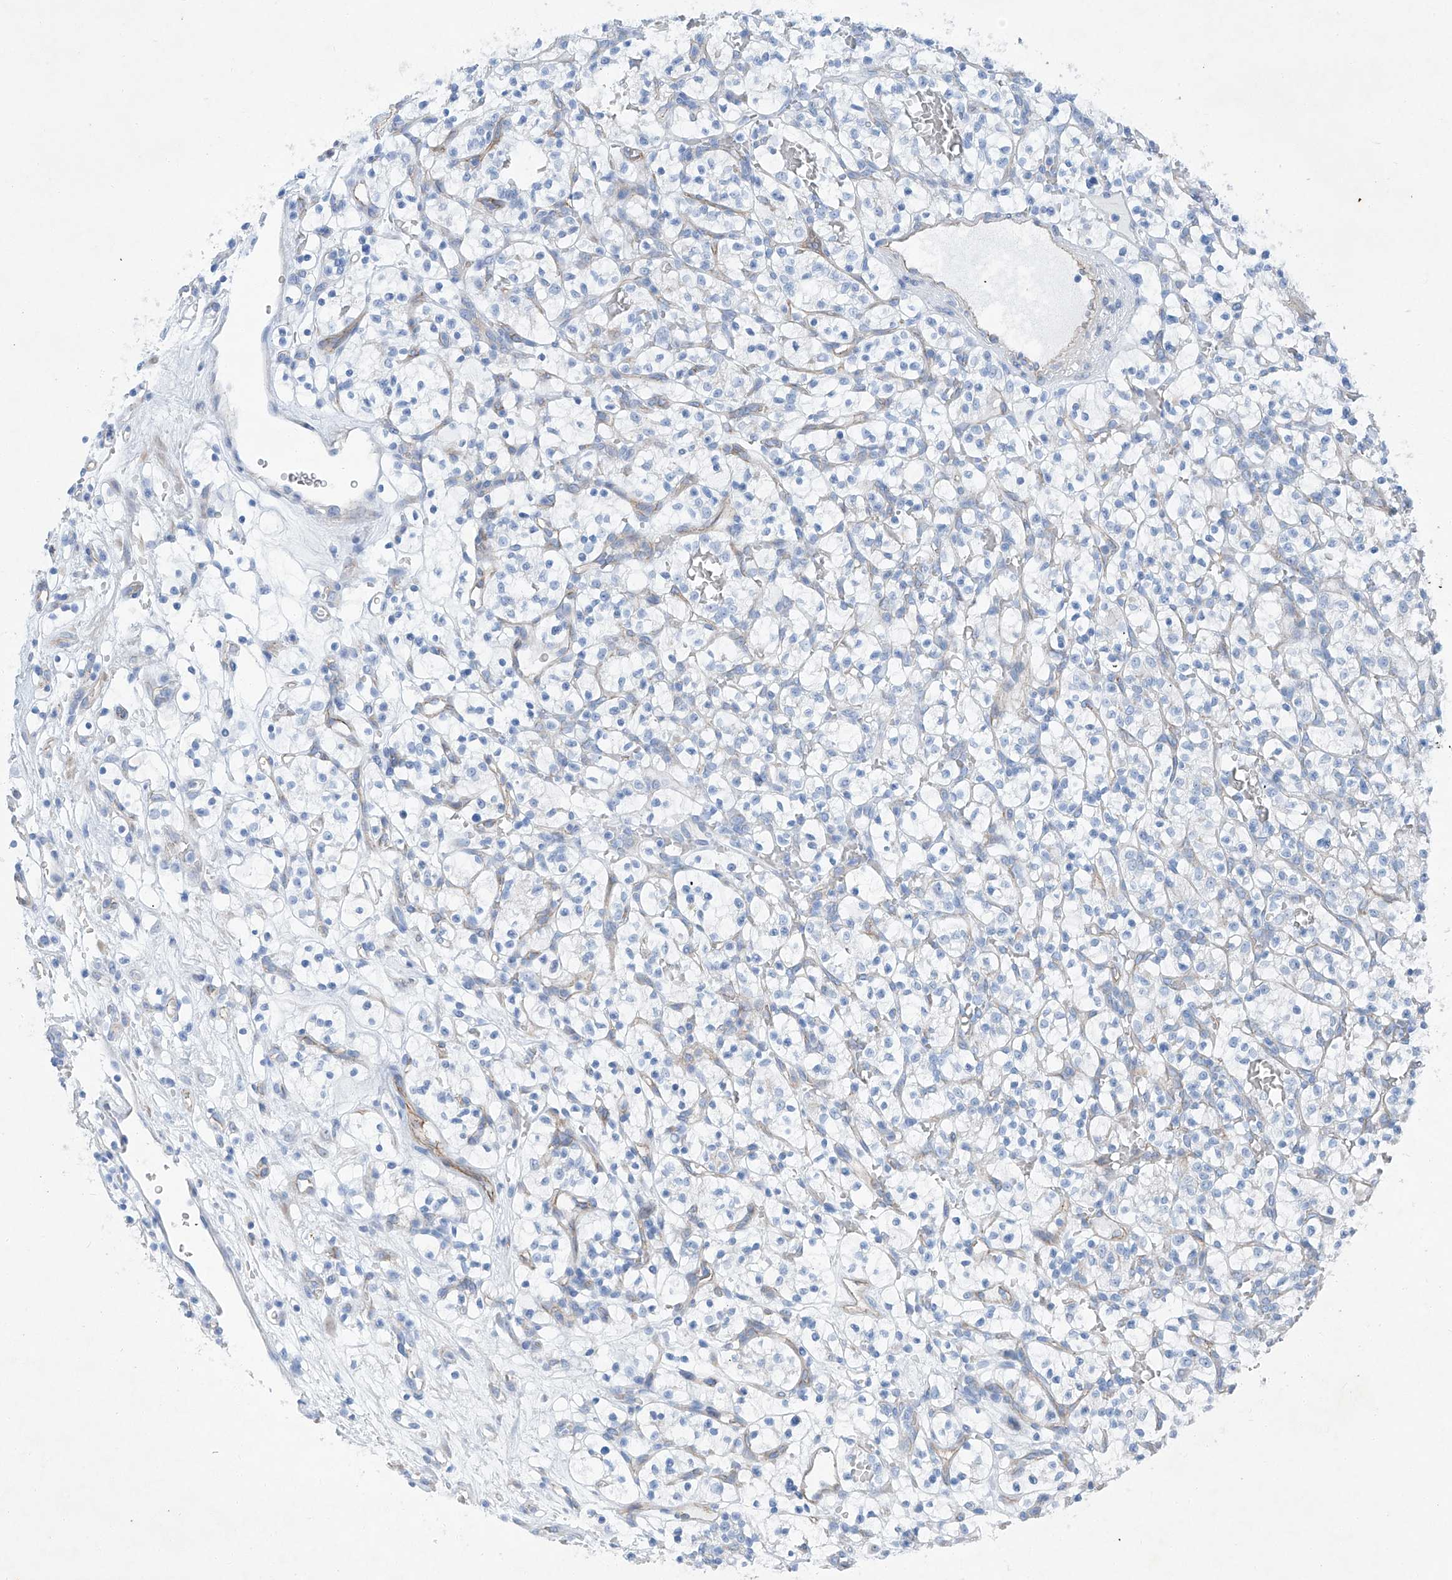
{"staining": {"intensity": "negative", "quantity": "none", "location": "none"}, "tissue": "renal cancer", "cell_type": "Tumor cells", "image_type": "cancer", "snomed": [{"axis": "morphology", "description": "Adenocarcinoma, NOS"}, {"axis": "topography", "description": "Kidney"}], "caption": "Protein analysis of renal cancer displays no significant positivity in tumor cells.", "gene": "MAGI1", "patient": {"sex": "female", "age": 57}}